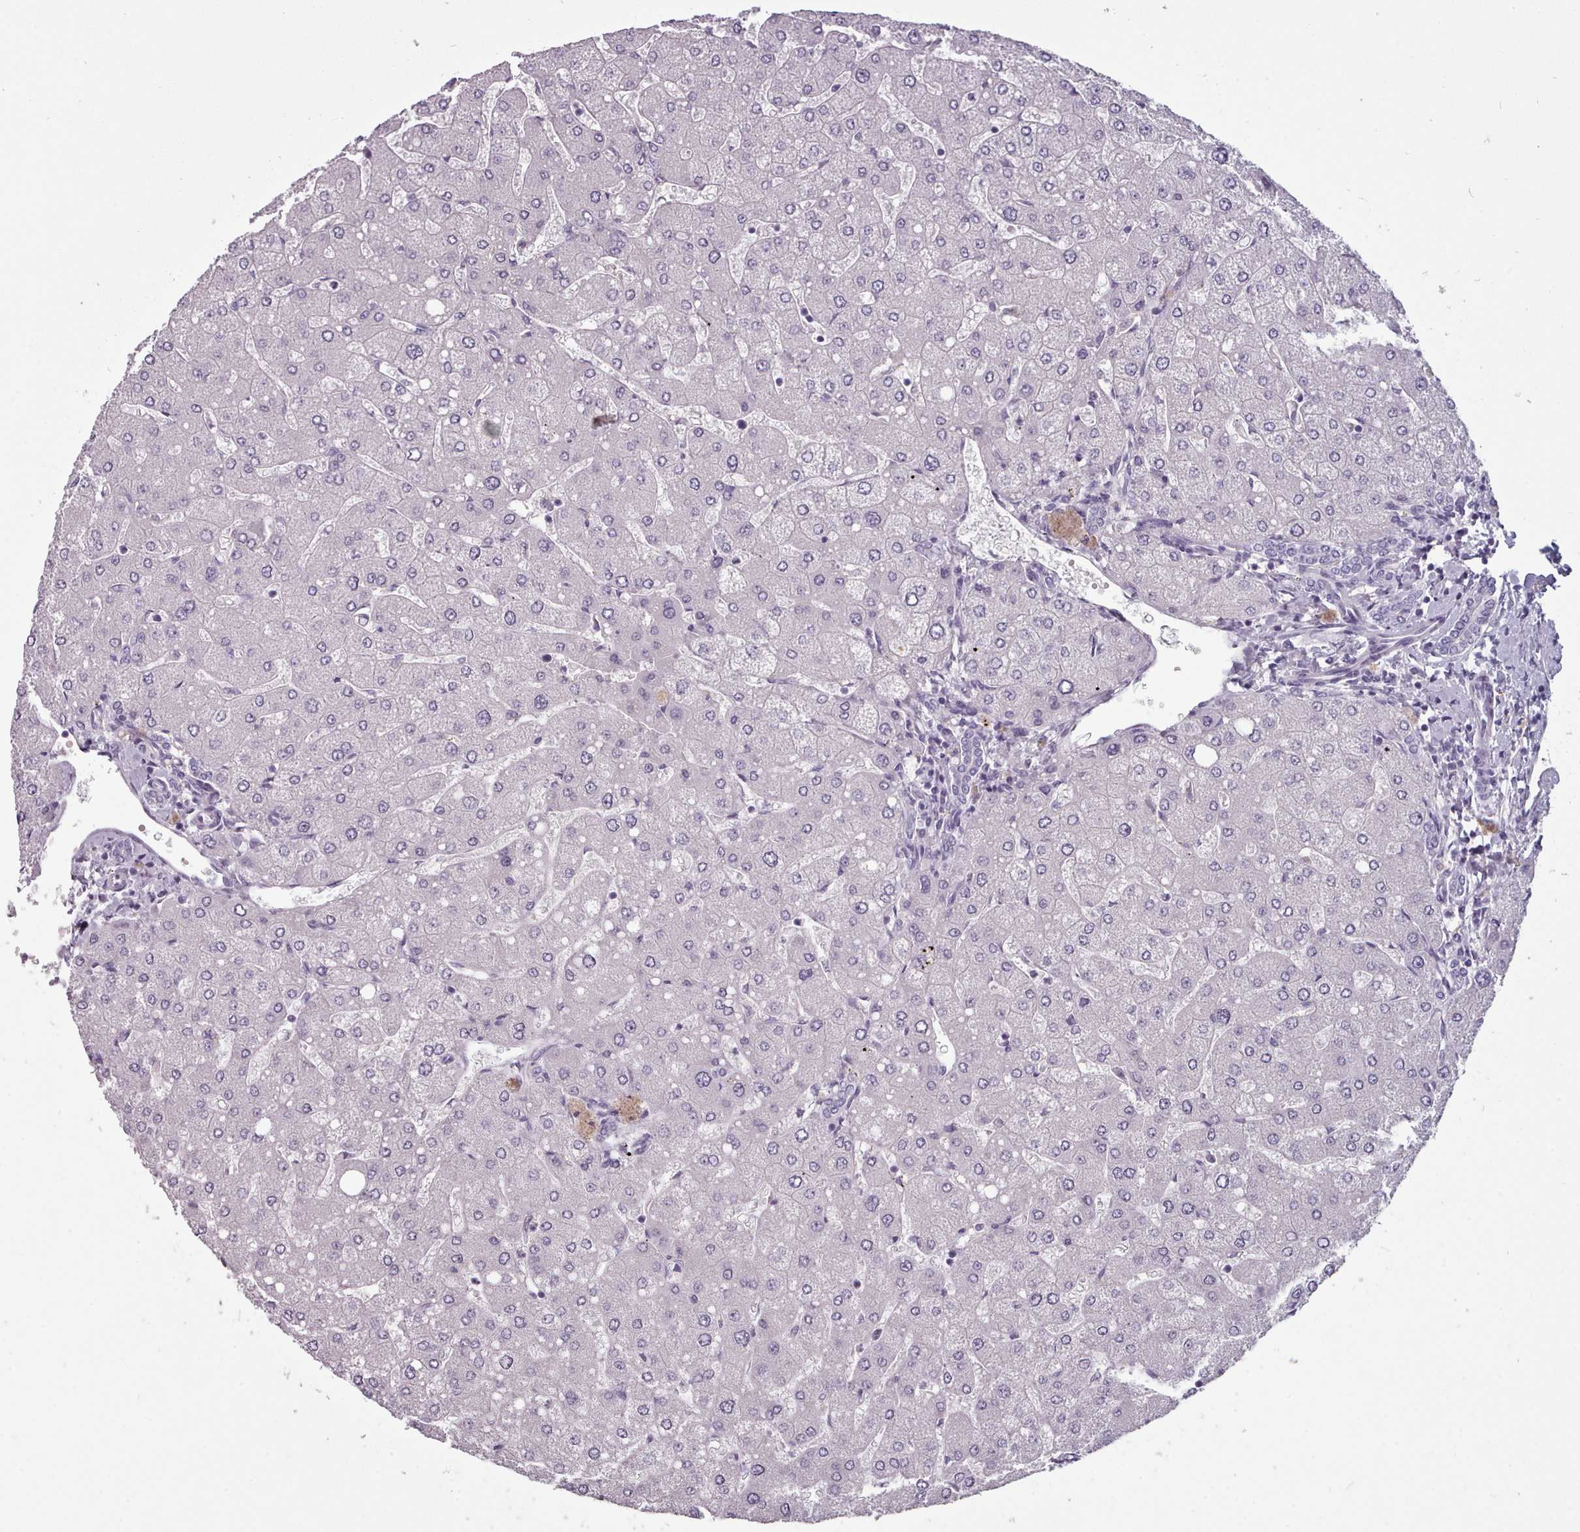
{"staining": {"intensity": "negative", "quantity": "none", "location": "none"}, "tissue": "liver", "cell_type": "Cholangiocytes", "image_type": "normal", "snomed": [{"axis": "morphology", "description": "Normal tissue, NOS"}, {"axis": "topography", "description": "Liver"}], "caption": "Immunohistochemistry of unremarkable human liver reveals no expression in cholangiocytes.", "gene": "PBX4", "patient": {"sex": "male", "age": 55}}